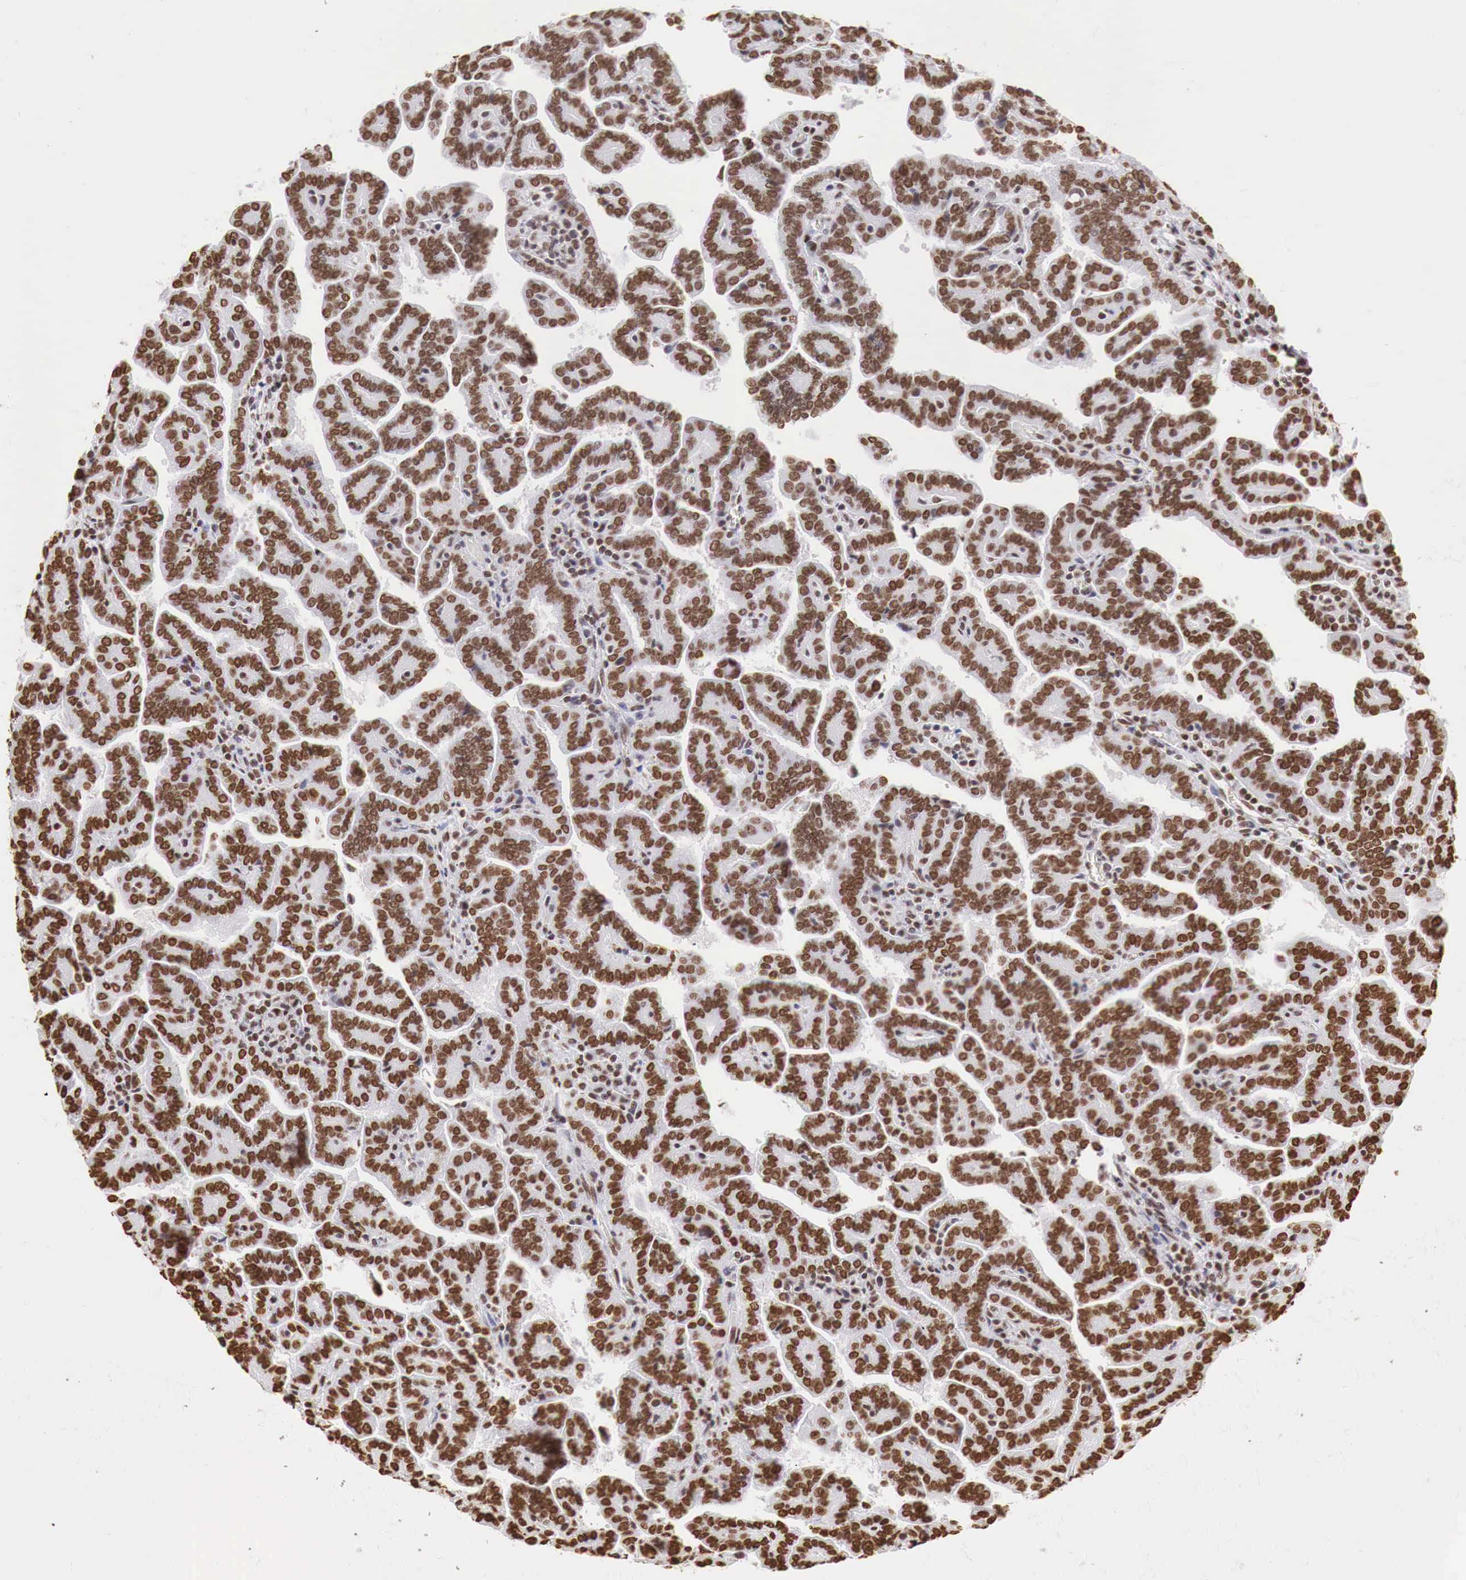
{"staining": {"intensity": "strong", "quantity": ">75%", "location": "nuclear"}, "tissue": "renal cancer", "cell_type": "Tumor cells", "image_type": "cancer", "snomed": [{"axis": "morphology", "description": "Adenocarcinoma, NOS"}, {"axis": "topography", "description": "Kidney"}], "caption": "Immunohistochemistry histopathology image of renal adenocarcinoma stained for a protein (brown), which reveals high levels of strong nuclear expression in about >75% of tumor cells.", "gene": "DKC1", "patient": {"sex": "male", "age": 61}}